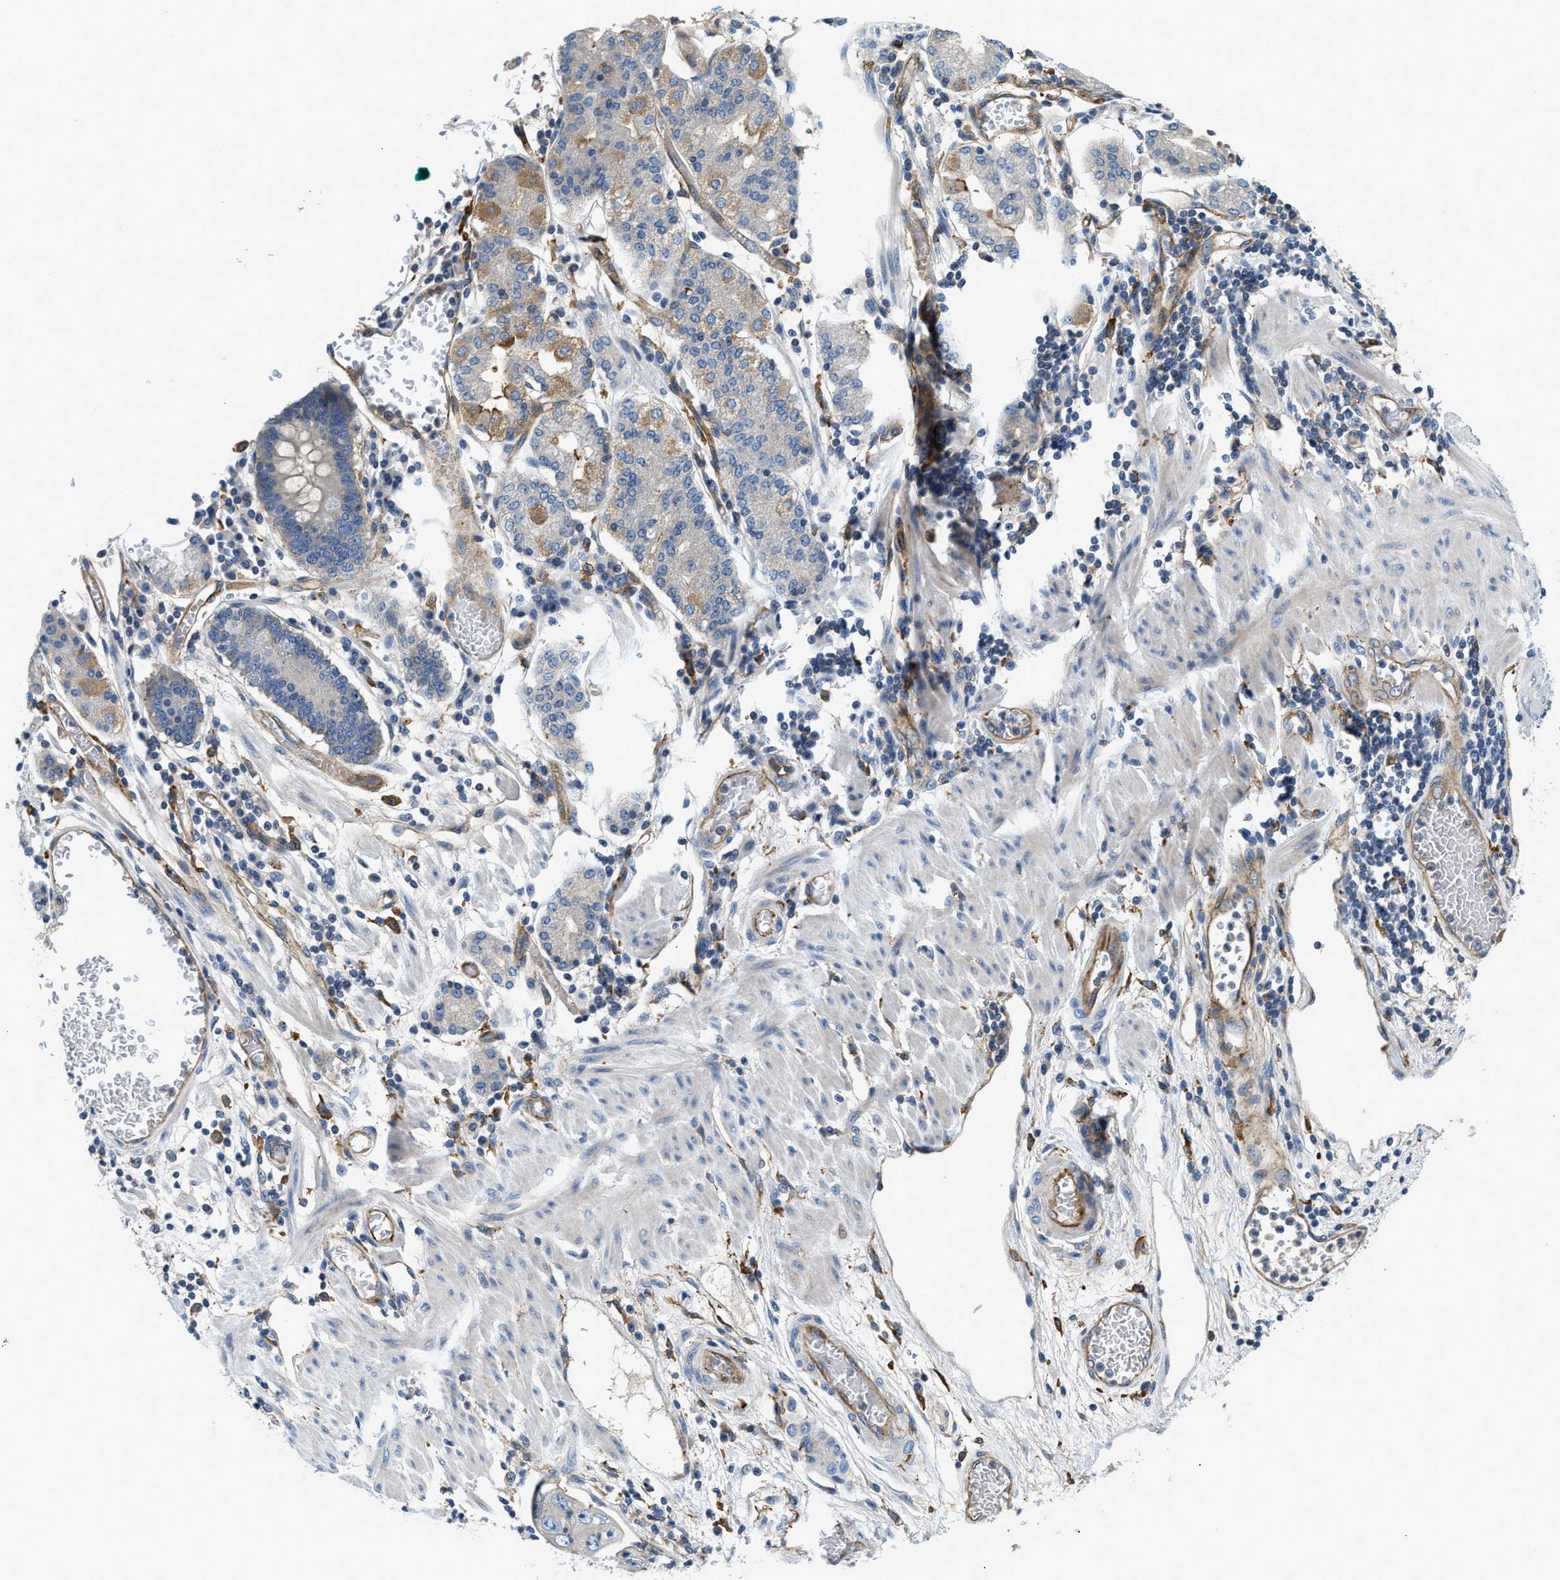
{"staining": {"intensity": "moderate", "quantity": "<25%", "location": "cytoplasmic/membranous"}, "tissue": "stomach cancer", "cell_type": "Tumor cells", "image_type": "cancer", "snomed": [{"axis": "morphology", "description": "Adenocarcinoma, NOS"}, {"axis": "topography", "description": "Stomach"}], "caption": "Stomach adenocarcinoma stained with a protein marker exhibits moderate staining in tumor cells.", "gene": "NSUN7", "patient": {"sex": "female", "age": 73}}